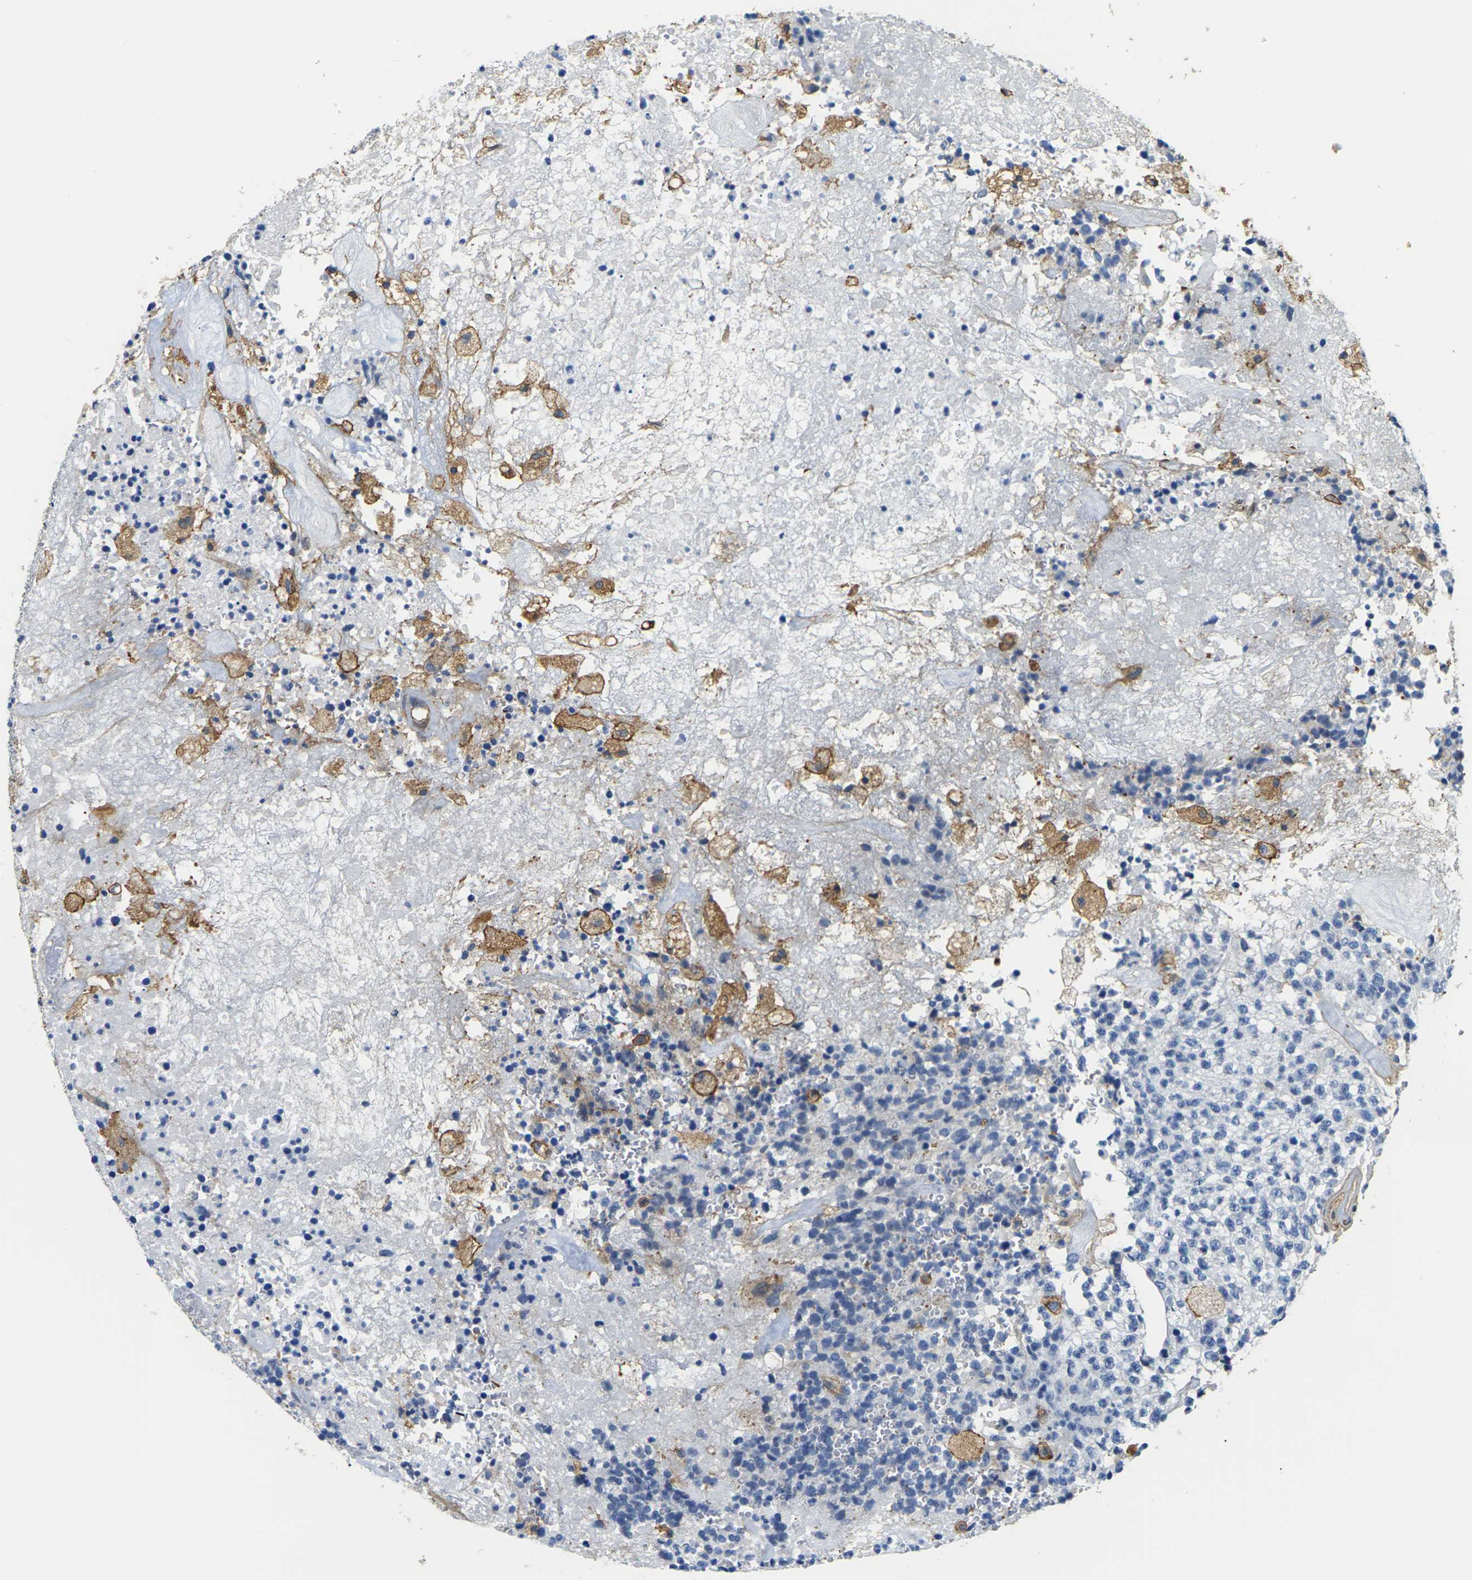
{"staining": {"intensity": "negative", "quantity": "none", "location": "none"}, "tissue": "glioma", "cell_type": "Tumor cells", "image_type": "cancer", "snomed": [{"axis": "morphology", "description": "Glioma, malignant, High grade"}, {"axis": "topography", "description": "pancreas cauda"}], "caption": "Immunohistochemical staining of human glioma demonstrates no significant staining in tumor cells.", "gene": "IQGAP1", "patient": {"sex": "male", "age": 60}}